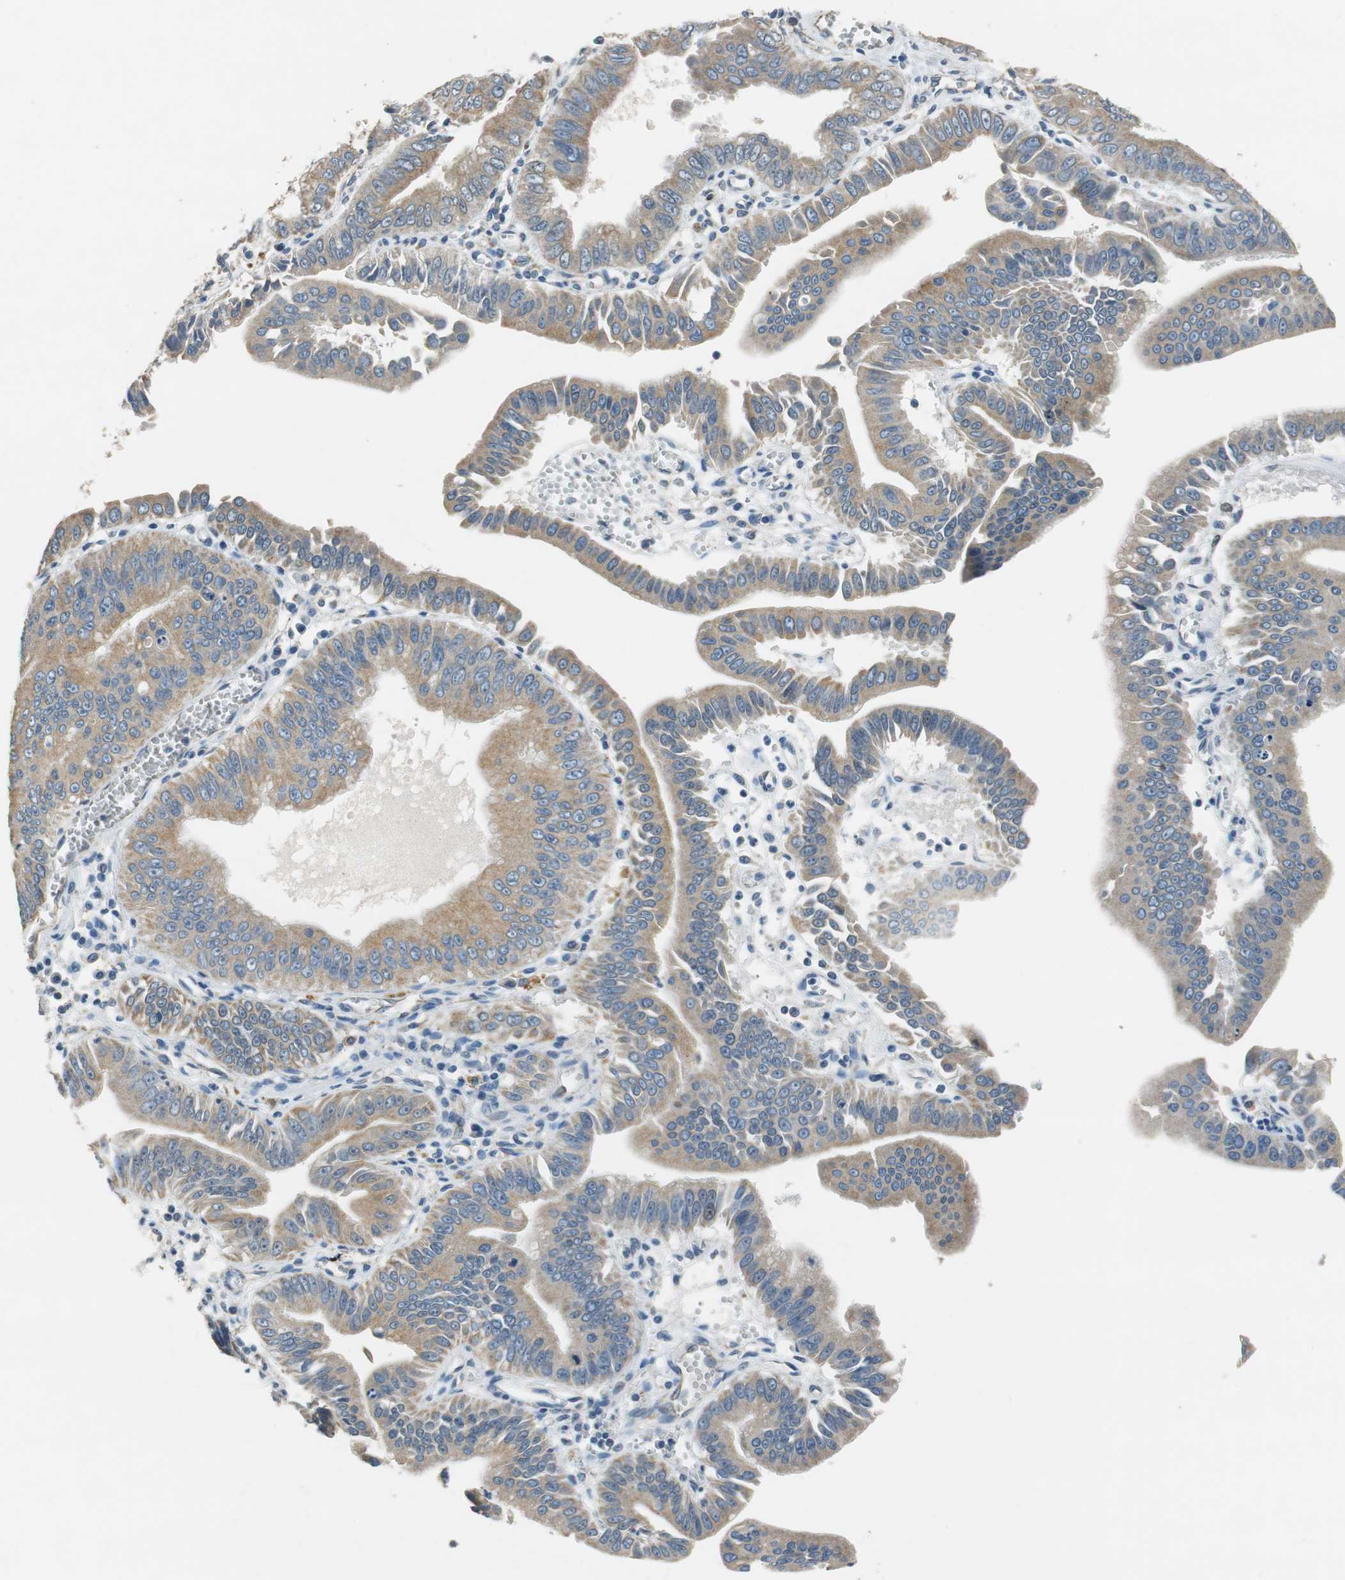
{"staining": {"intensity": "moderate", "quantity": ">75%", "location": "cytoplasmic/membranous"}, "tissue": "pancreatic cancer", "cell_type": "Tumor cells", "image_type": "cancer", "snomed": [{"axis": "morphology", "description": "Normal tissue, NOS"}, {"axis": "topography", "description": "Lymph node"}], "caption": "High-power microscopy captured an immunohistochemistry (IHC) photomicrograph of pancreatic cancer, revealing moderate cytoplasmic/membranous positivity in approximately >75% of tumor cells.", "gene": "ALDH4A1", "patient": {"sex": "male", "age": 50}}